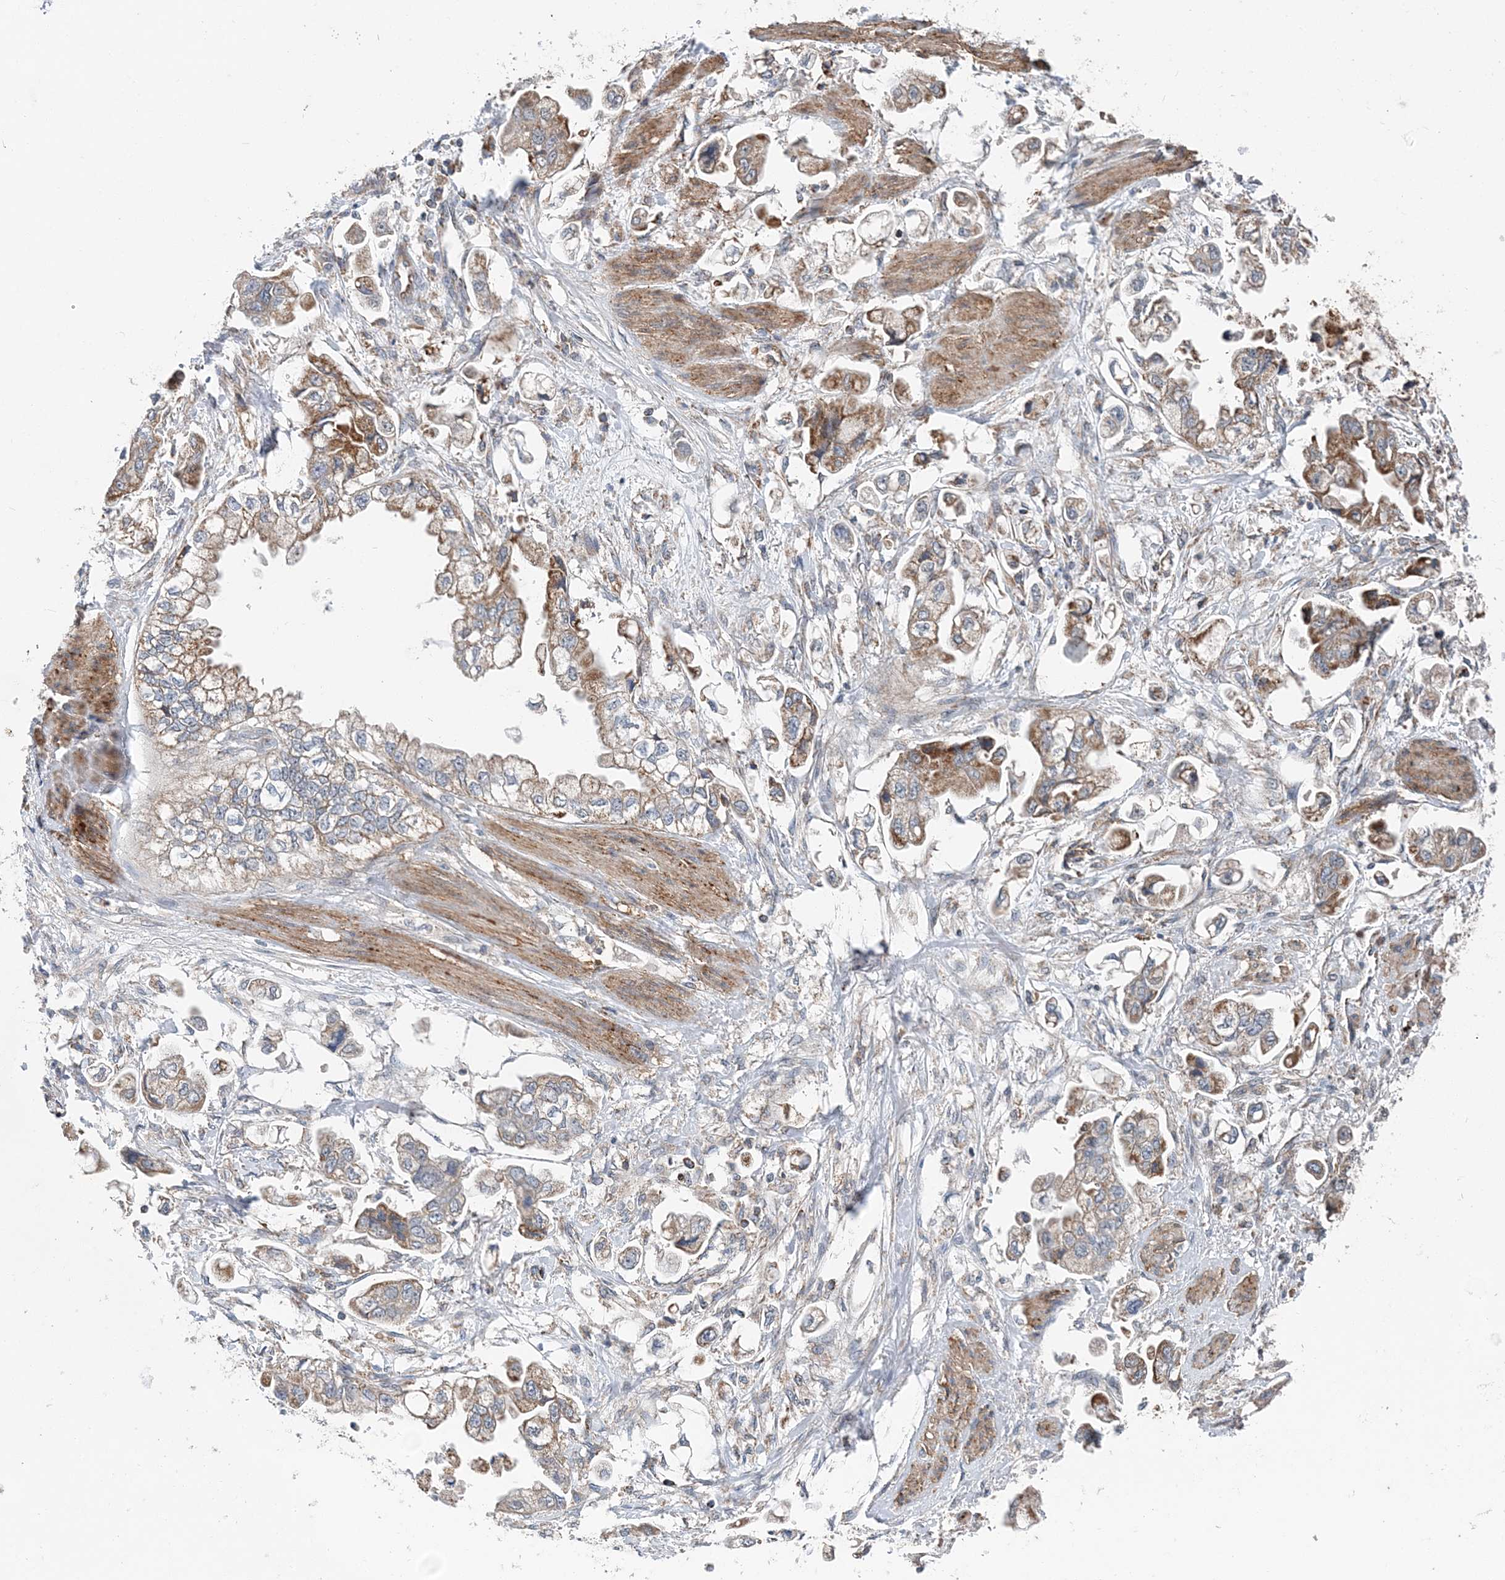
{"staining": {"intensity": "moderate", "quantity": "25%-75%", "location": "cytoplasmic/membranous"}, "tissue": "stomach cancer", "cell_type": "Tumor cells", "image_type": "cancer", "snomed": [{"axis": "morphology", "description": "Adenocarcinoma, NOS"}, {"axis": "topography", "description": "Stomach"}], "caption": "IHC of human stomach adenocarcinoma demonstrates medium levels of moderate cytoplasmic/membranous staining in about 25%-75% of tumor cells.", "gene": "SPRY2", "patient": {"sex": "male", "age": 62}}